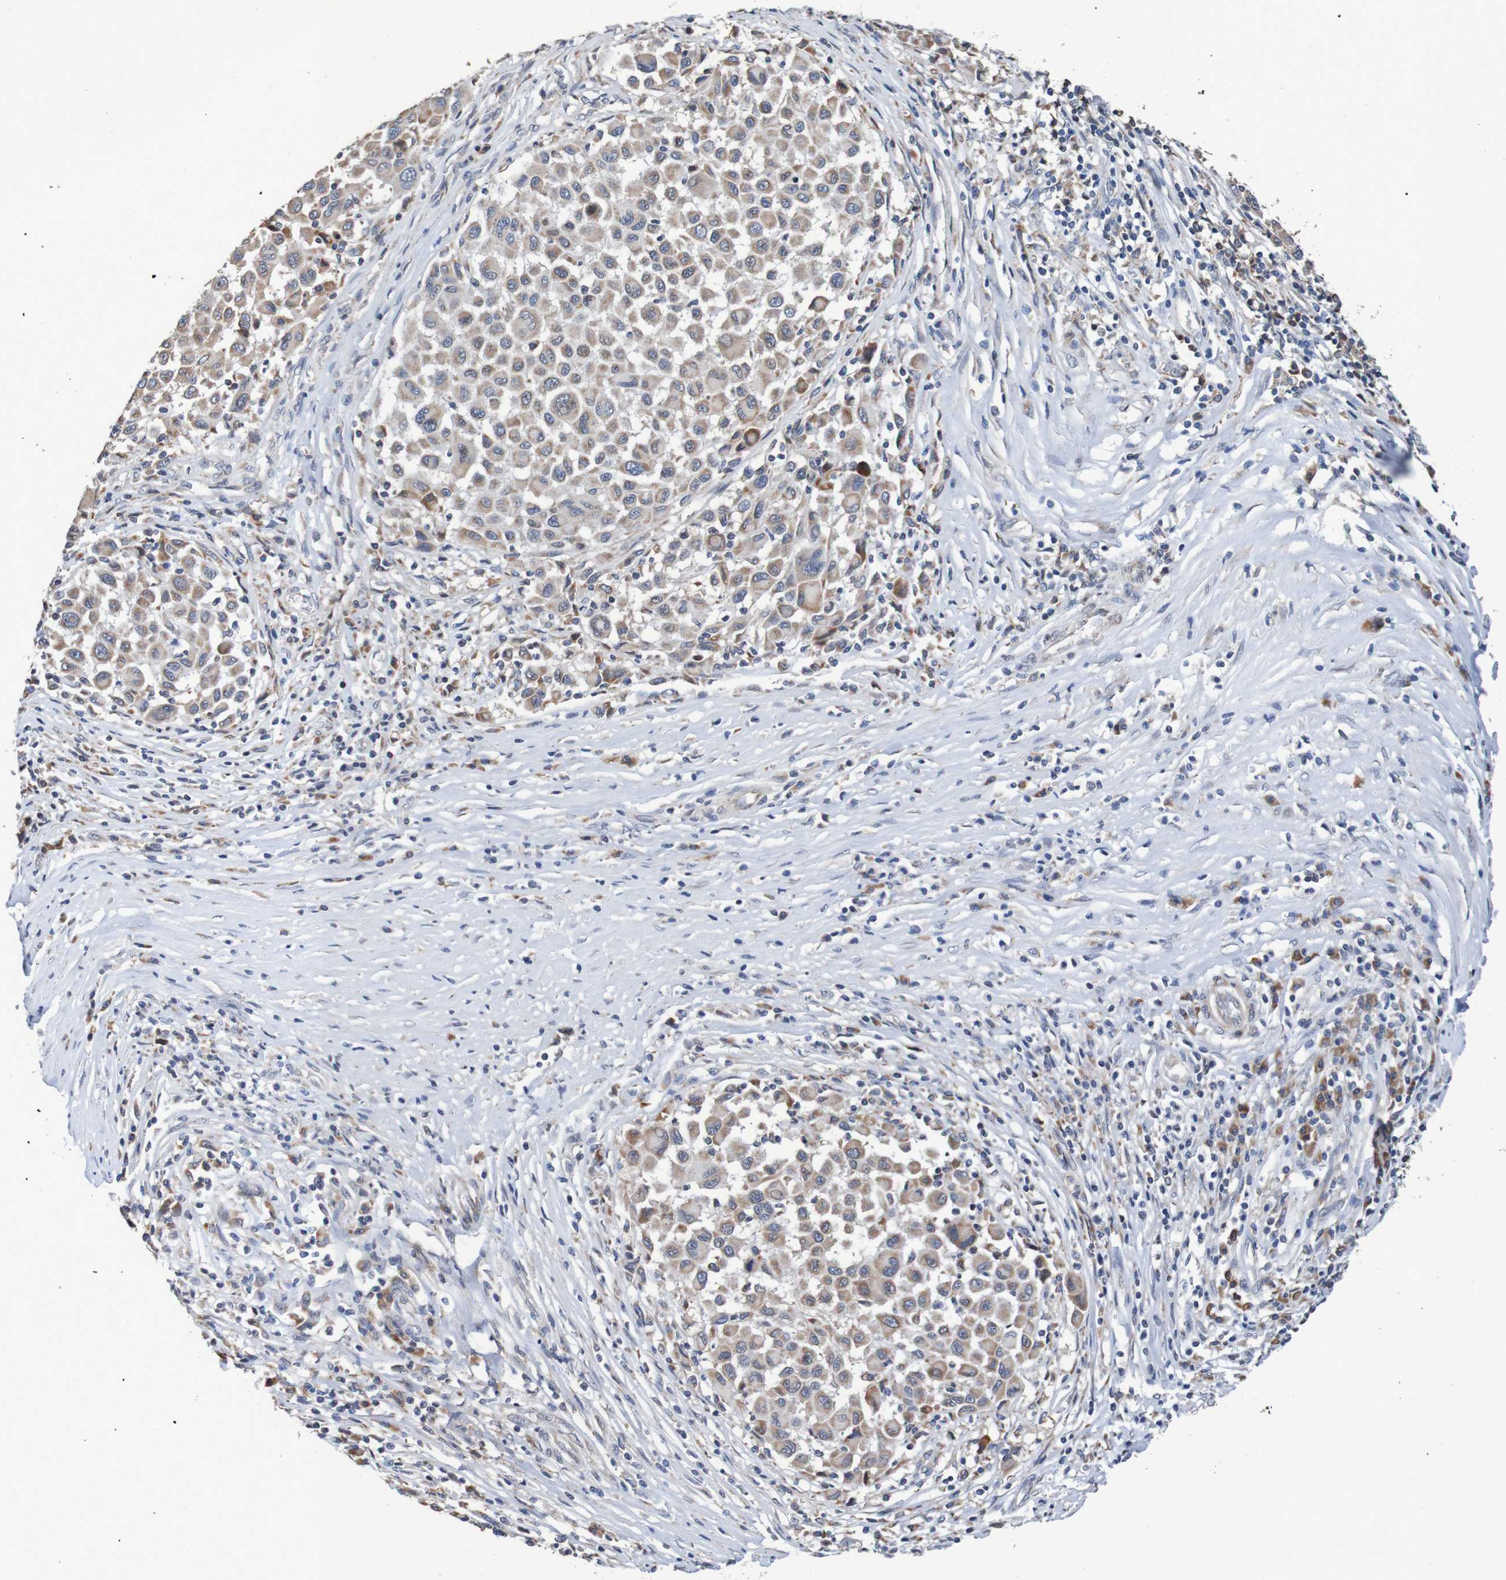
{"staining": {"intensity": "weak", "quantity": ">75%", "location": "cytoplasmic/membranous"}, "tissue": "melanoma", "cell_type": "Tumor cells", "image_type": "cancer", "snomed": [{"axis": "morphology", "description": "Malignant melanoma, Metastatic site"}, {"axis": "topography", "description": "Lymph node"}], "caption": "Immunohistochemistry of human malignant melanoma (metastatic site) reveals low levels of weak cytoplasmic/membranous positivity in about >75% of tumor cells. (Brightfield microscopy of DAB IHC at high magnification).", "gene": "FIBP", "patient": {"sex": "male", "age": 61}}